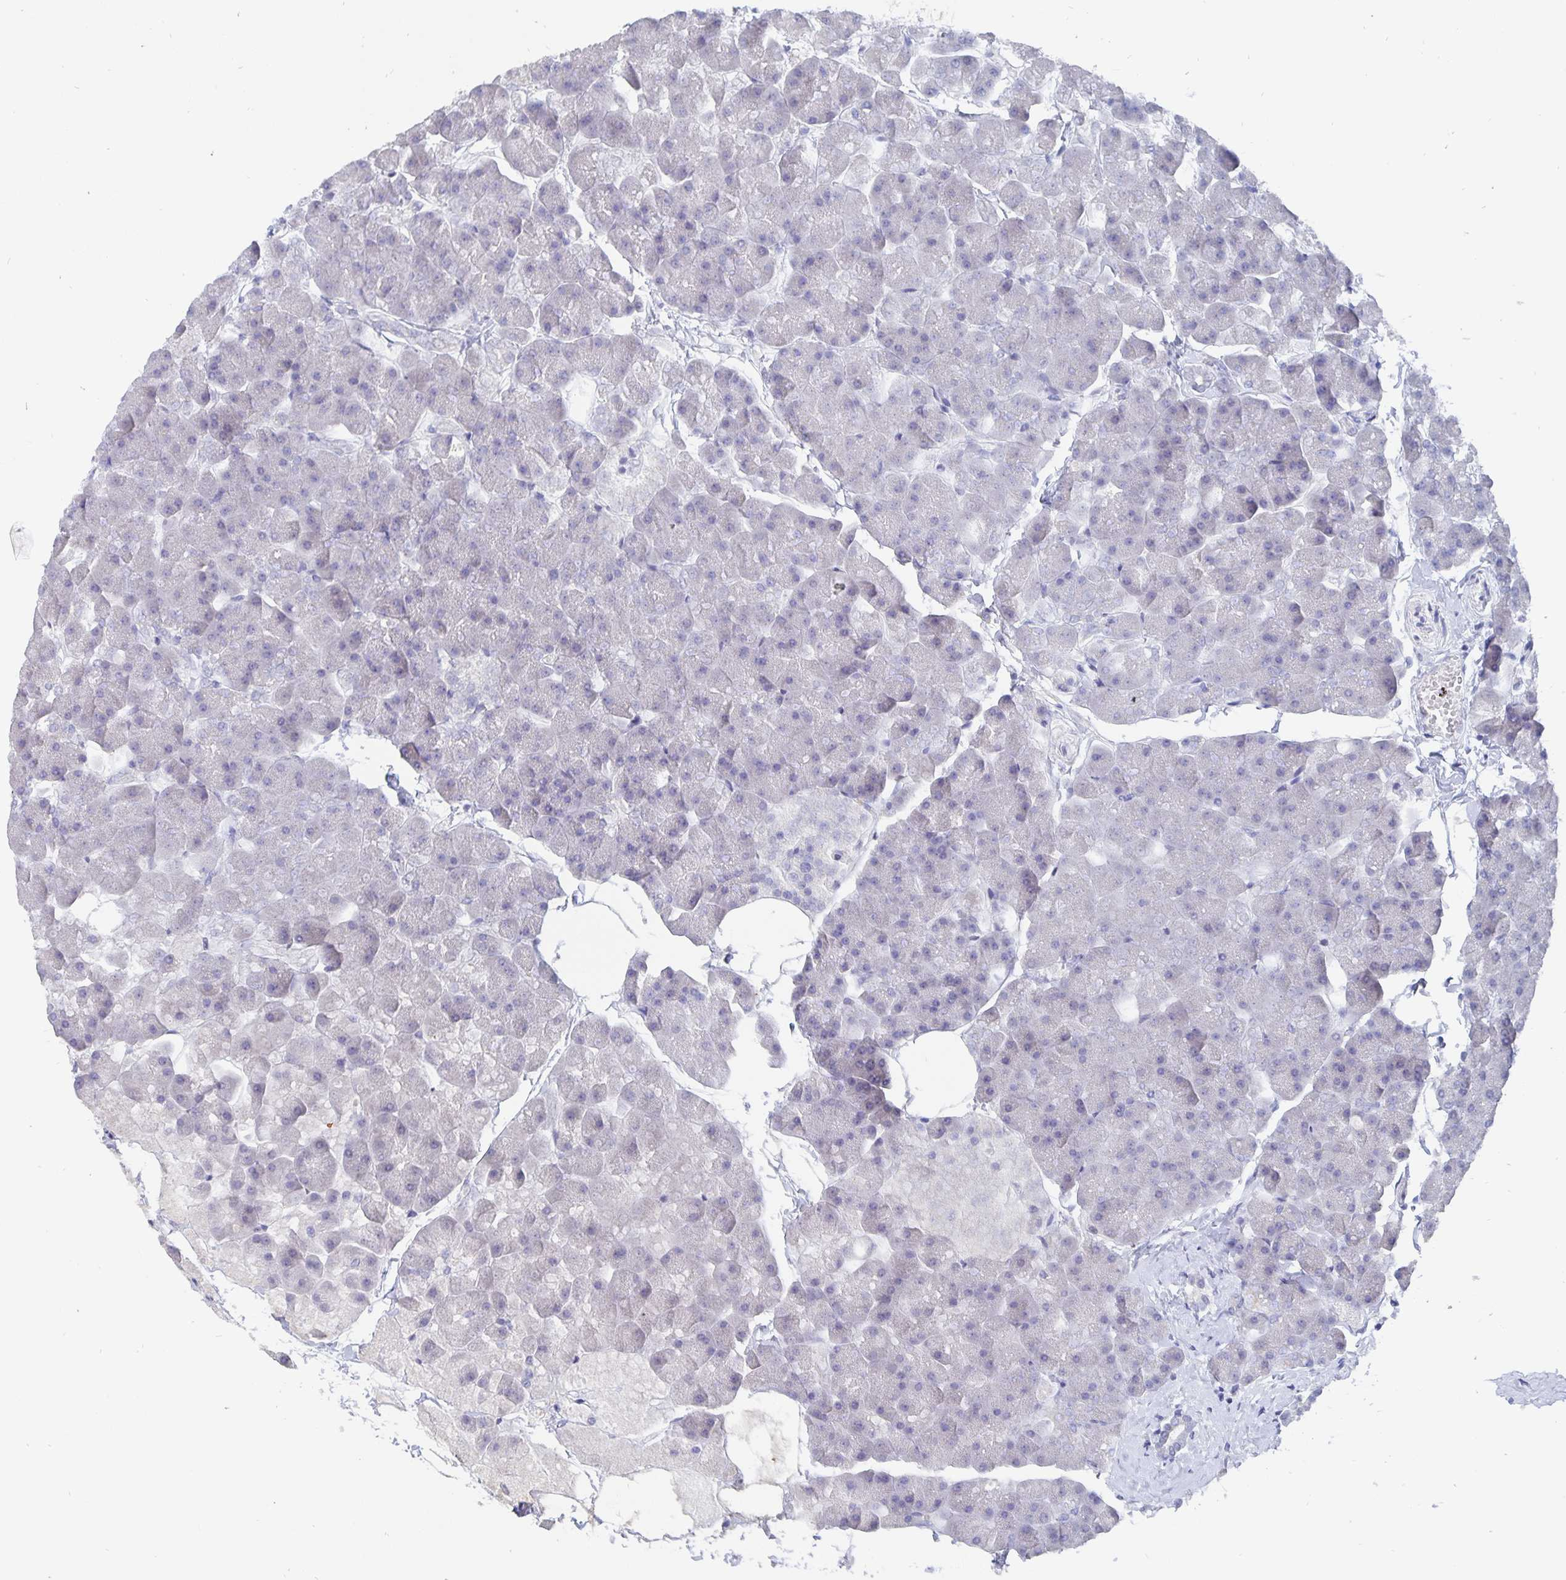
{"staining": {"intensity": "negative", "quantity": "none", "location": "none"}, "tissue": "pancreas", "cell_type": "Exocrine glandular cells", "image_type": "normal", "snomed": [{"axis": "morphology", "description": "Normal tissue, NOS"}, {"axis": "topography", "description": "Pancreas"}], "caption": "Immunohistochemical staining of normal human pancreas reveals no significant staining in exocrine glandular cells. The staining was performed using DAB (3,3'-diaminobenzidine) to visualize the protein expression in brown, while the nuclei were stained in blue with hematoxylin (Magnification: 20x).", "gene": "SMOC1", "patient": {"sex": "male", "age": 35}}